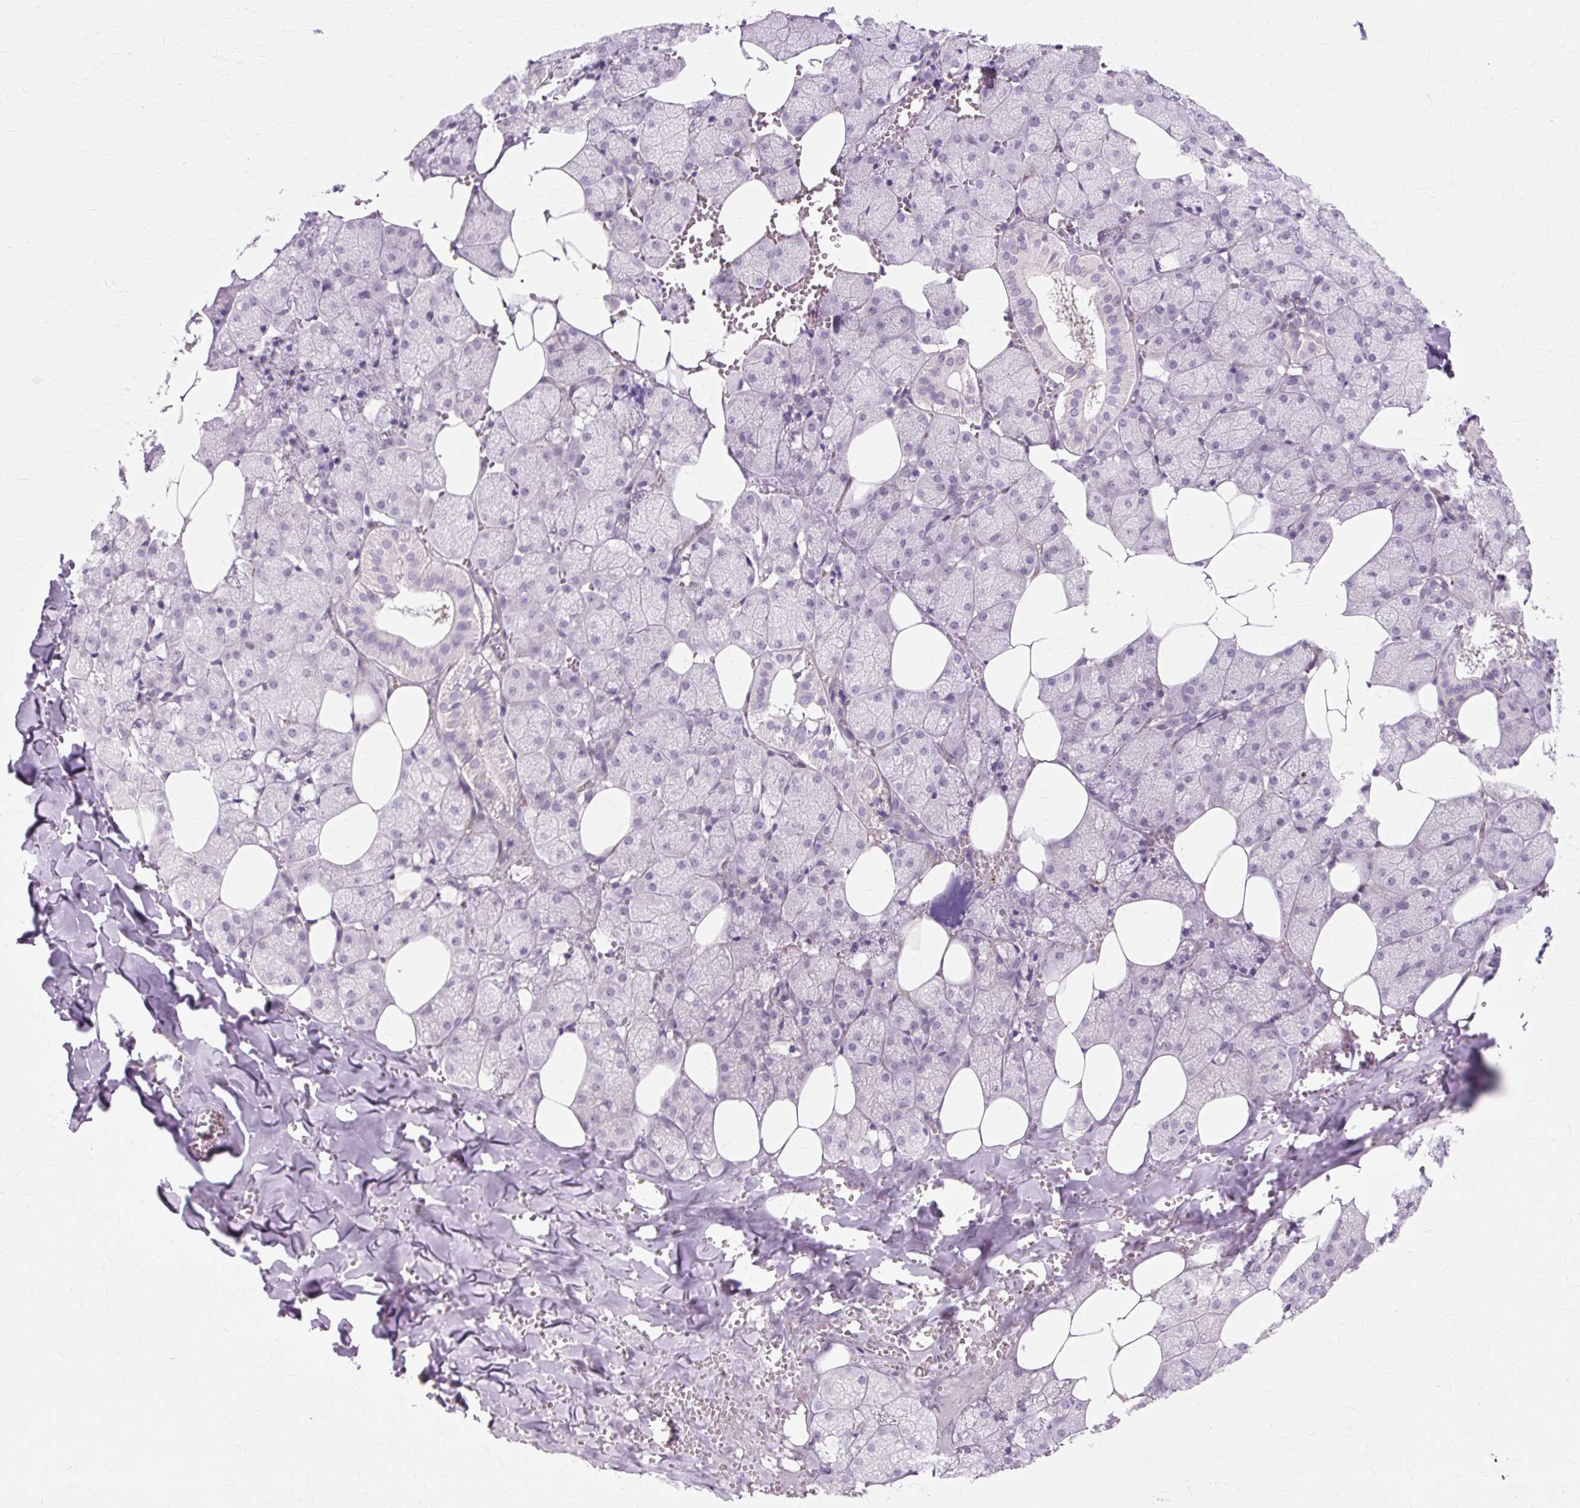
{"staining": {"intensity": "negative", "quantity": "none", "location": "none"}, "tissue": "salivary gland", "cell_type": "Glandular cells", "image_type": "normal", "snomed": [{"axis": "morphology", "description": "Normal tissue, NOS"}, {"axis": "topography", "description": "Salivary gland"}, {"axis": "topography", "description": "Peripheral nerve tissue"}], "caption": "DAB immunohistochemical staining of benign salivary gland reveals no significant staining in glandular cells.", "gene": "ZNF35", "patient": {"sex": "male", "age": 38}}